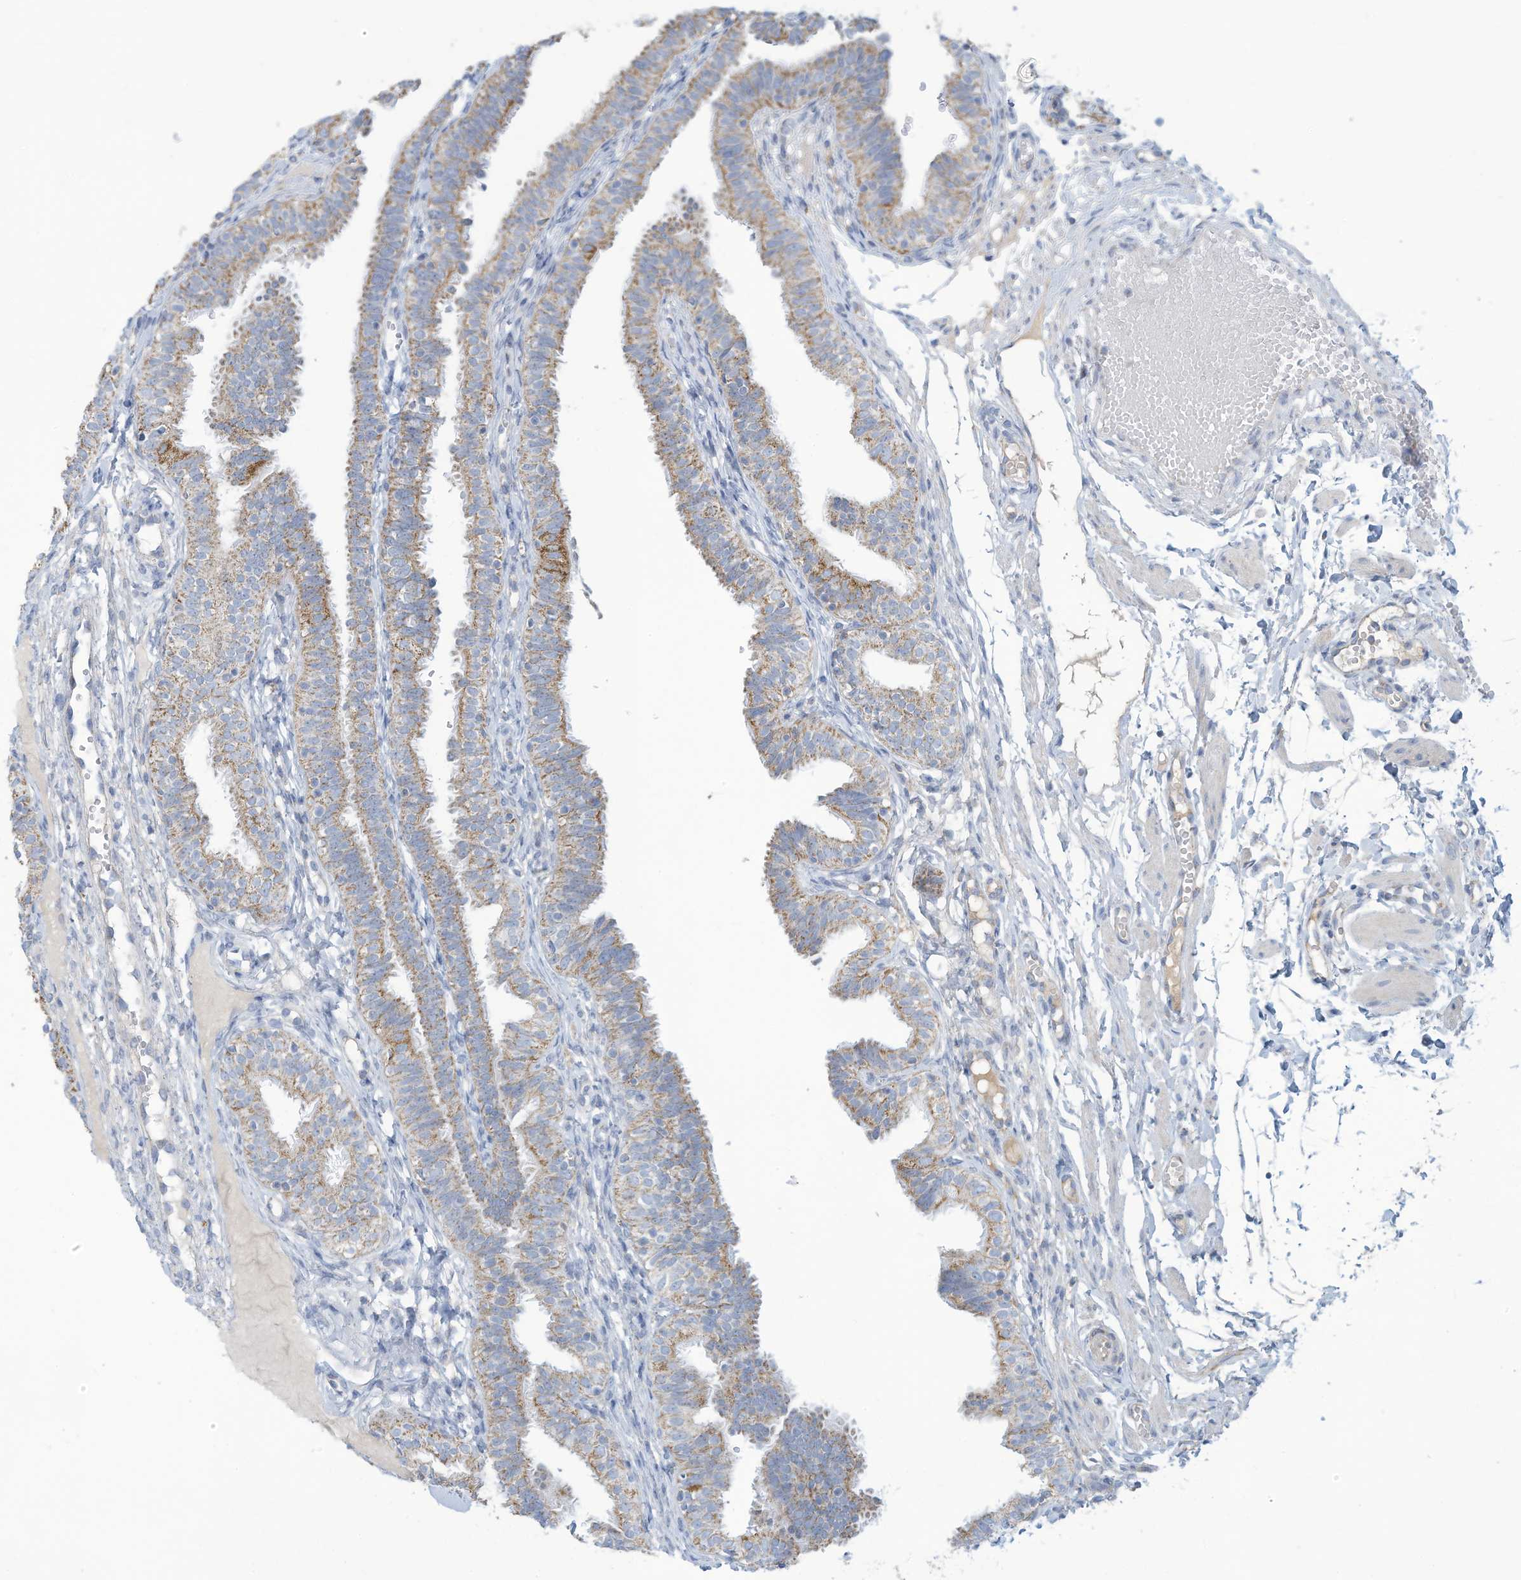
{"staining": {"intensity": "moderate", "quantity": "25%-75%", "location": "cytoplasmic/membranous"}, "tissue": "fallopian tube", "cell_type": "Glandular cells", "image_type": "normal", "snomed": [{"axis": "morphology", "description": "Normal tissue, NOS"}, {"axis": "topography", "description": "Fallopian tube"}], "caption": "Immunohistochemistry (IHC) of unremarkable human fallopian tube demonstrates medium levels of moderate cytoplasmic/membranous staining in approximately 25%-75% of glandular cells. (DAB IHC with brightfield microscopy, high magnification).", "gene": "NLN", "patient": {"sex": "female", "age": 35}}